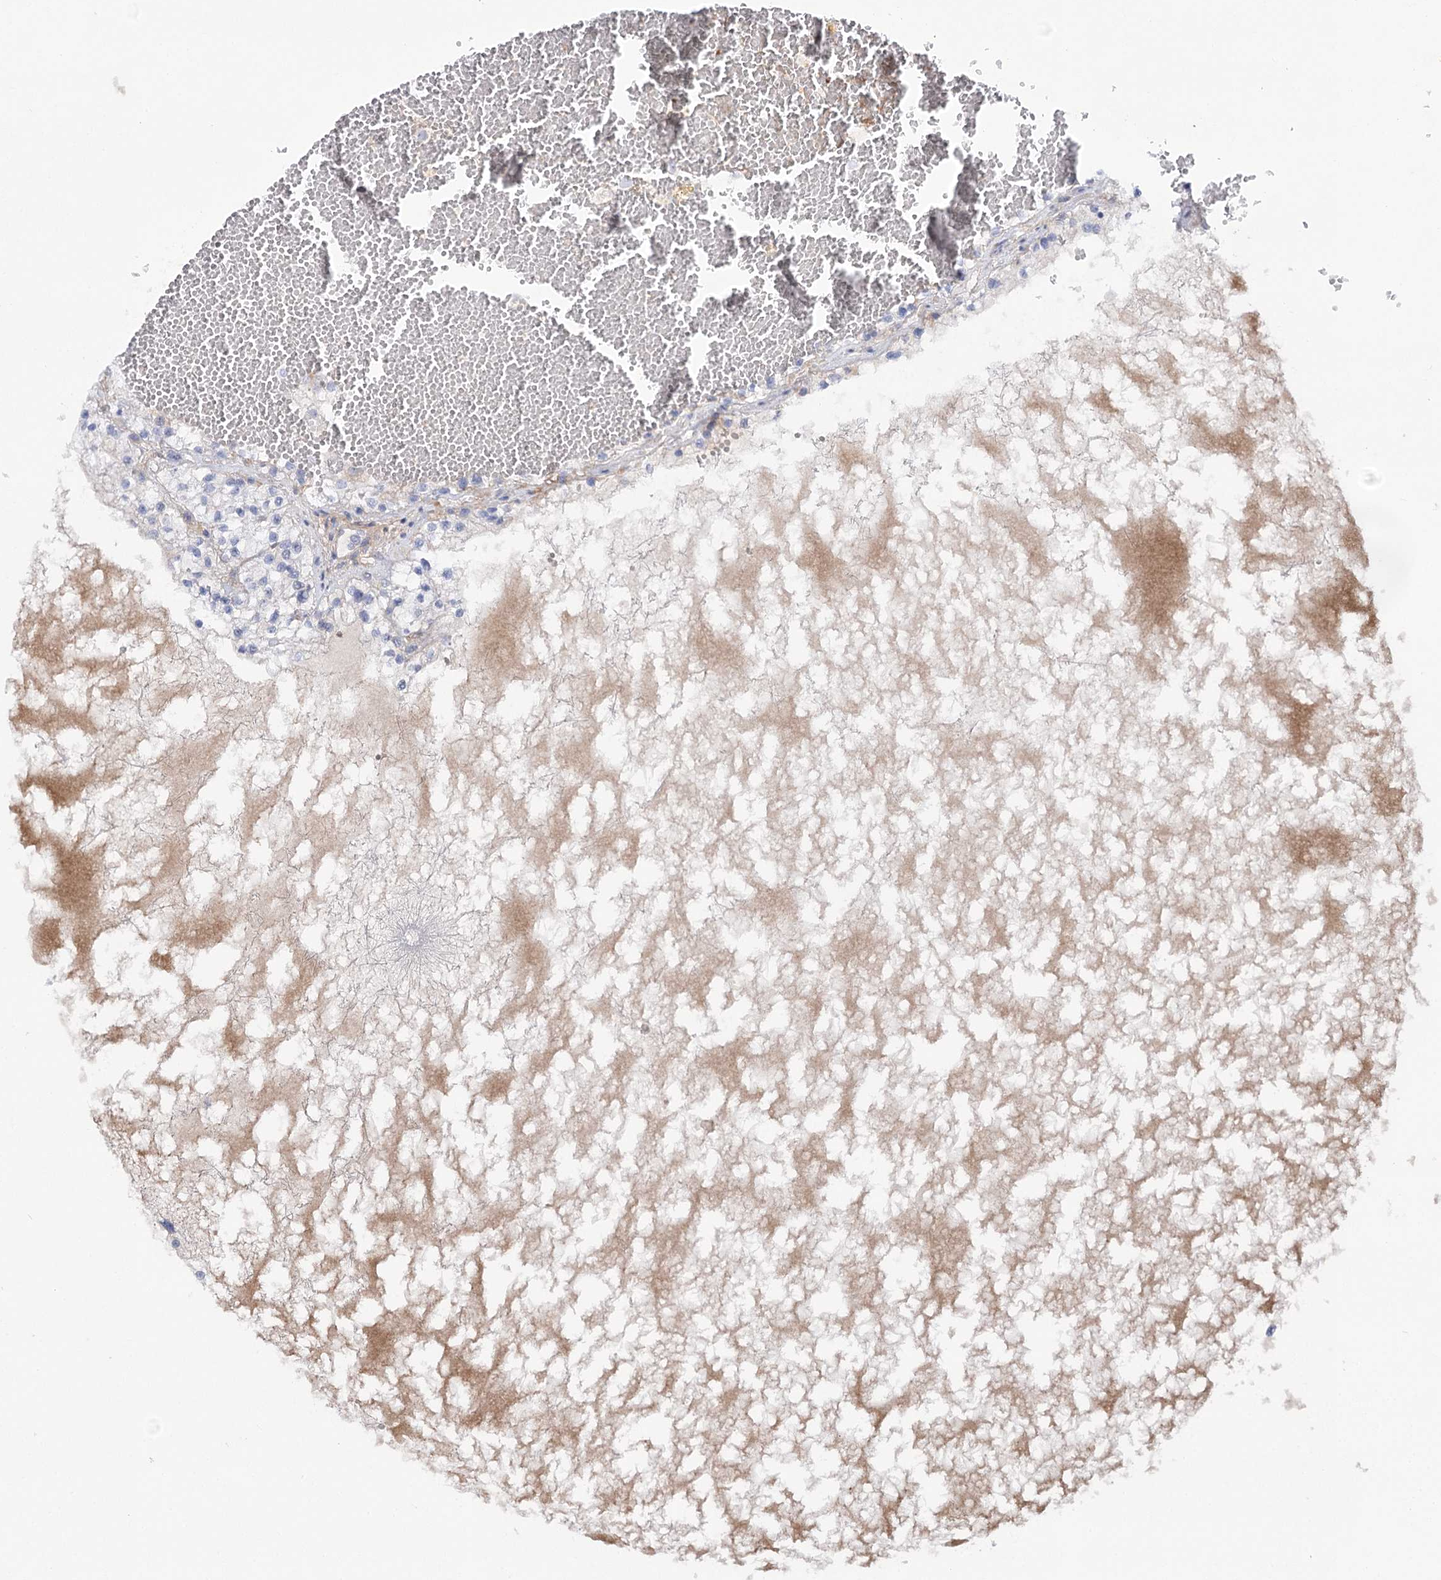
{"staining": {"intensity": "negative", "quantity": "none", "location": "none"}, "tissue": "renal cancer", "cell_type": "Tumor cells", "image_type": "cancer", "snomed": [{"axis": "morphology", "description": "Normal tissue, NOS"}, {"axis": "morphology", "description": "Adenocarcinoma, NOS"}, {"axis": "topography", "description": "Kidney"}], "caption": "High magnification brightfield microscopy of adenocarcinoma (renal) stained with DAB (brown) and counterstained with hematoxylin (blue): tumor cells show no significant staining.", "gene": "ANKRD23", "patient": {"sex": "male", "age": 68}}